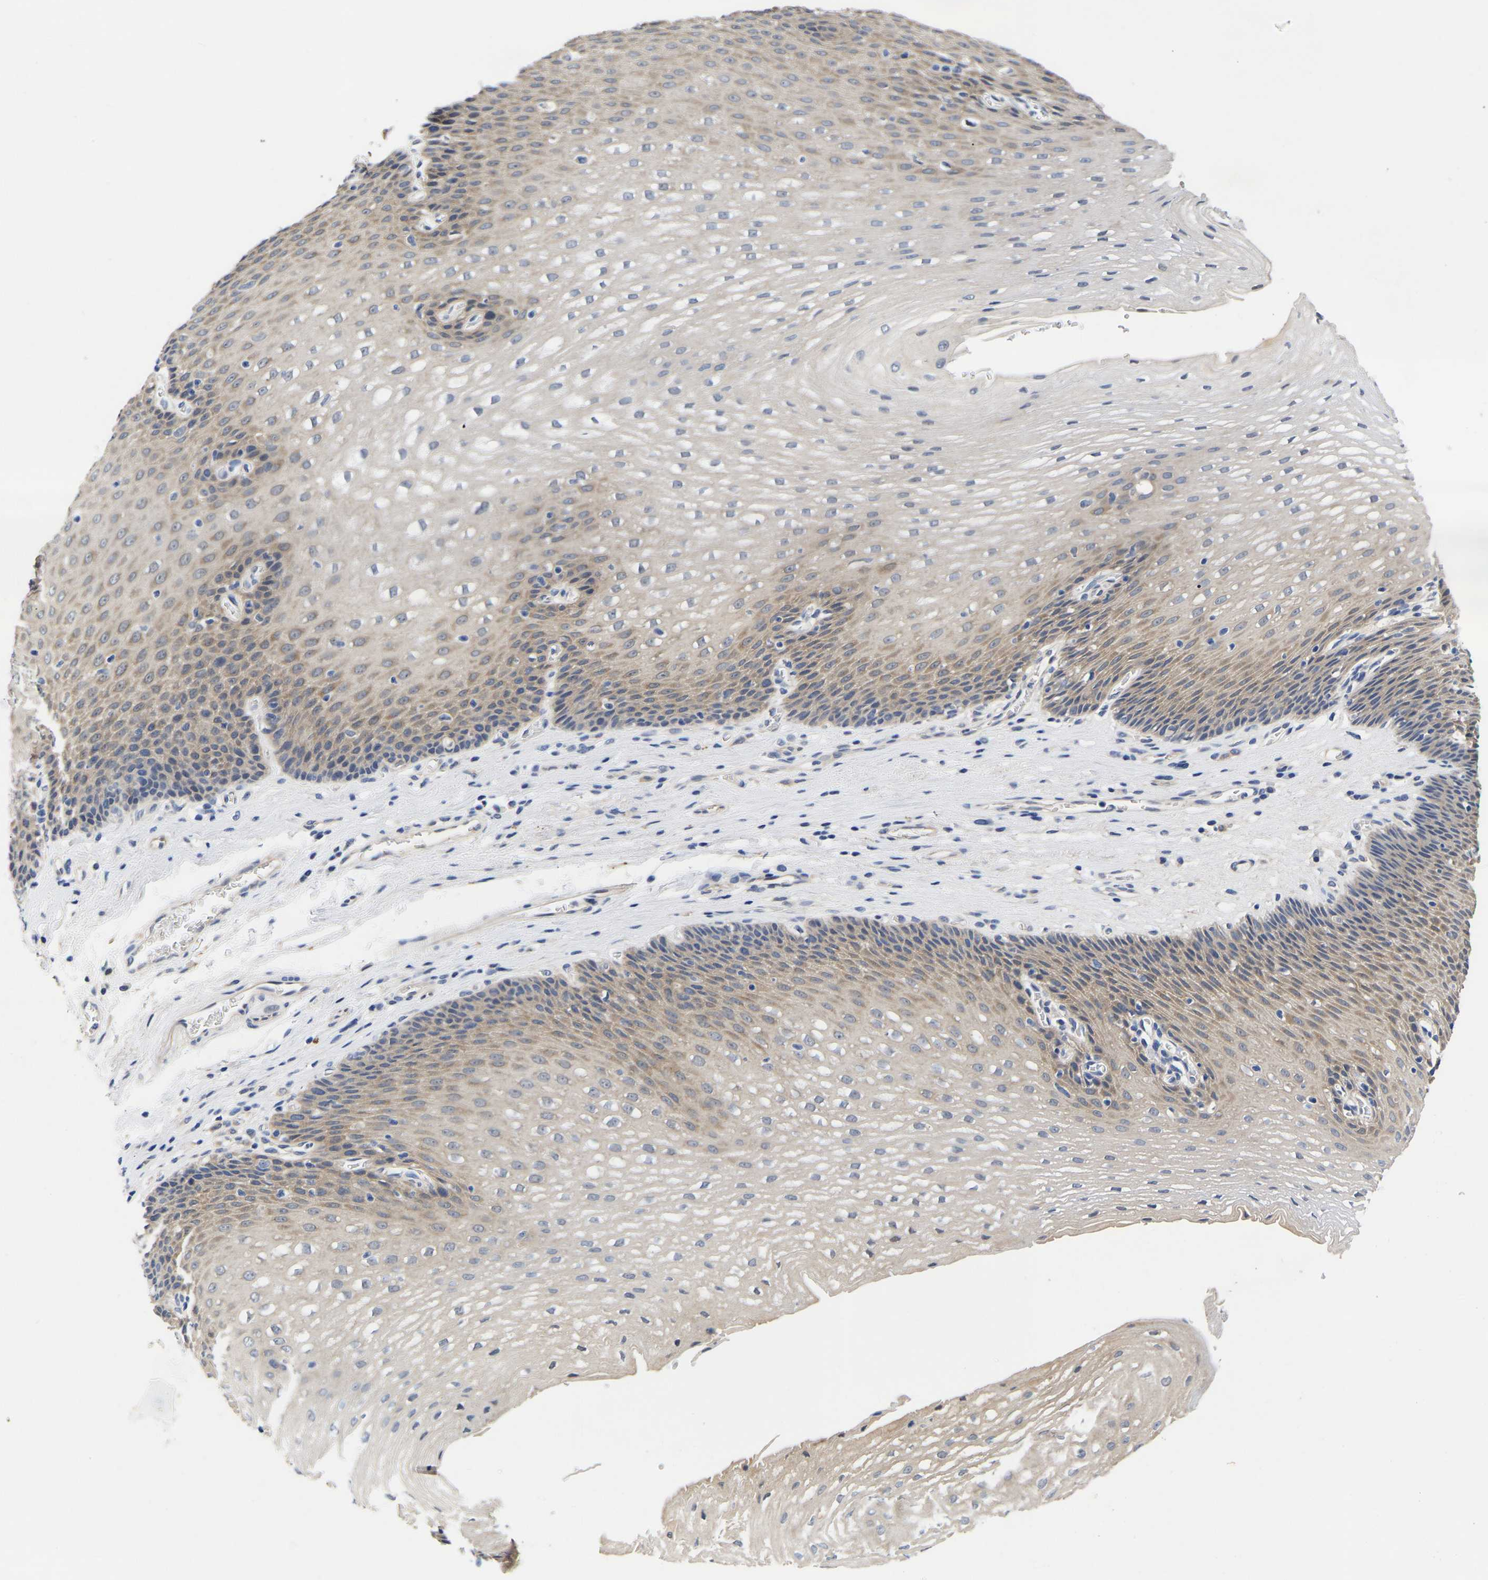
{"staining": {"intensity": "weak", "quantity": "<25%", "location": "cytoplasmic/membranous"}, "tissue": "esophagus", "cell_type": "Squamous epithelial cells", "image_type": "normal", "snomed": [{"axis": "morphology", "description": "Normal tissue, NOS"}, {"axis": "topography", "description": "Esophagus"}], "caption": "IHC image of normal esophagus: esophagus stained with DAB (3,3'-diaminobenzidine) shows no significant protein staining in squamous epithelial cells. The staining is performed using DAB brown chromogen with nuclei counter-stained in using hematoxylin.", "gene": "CCDC6", "patient": {"sex": "male", "age": 48}}